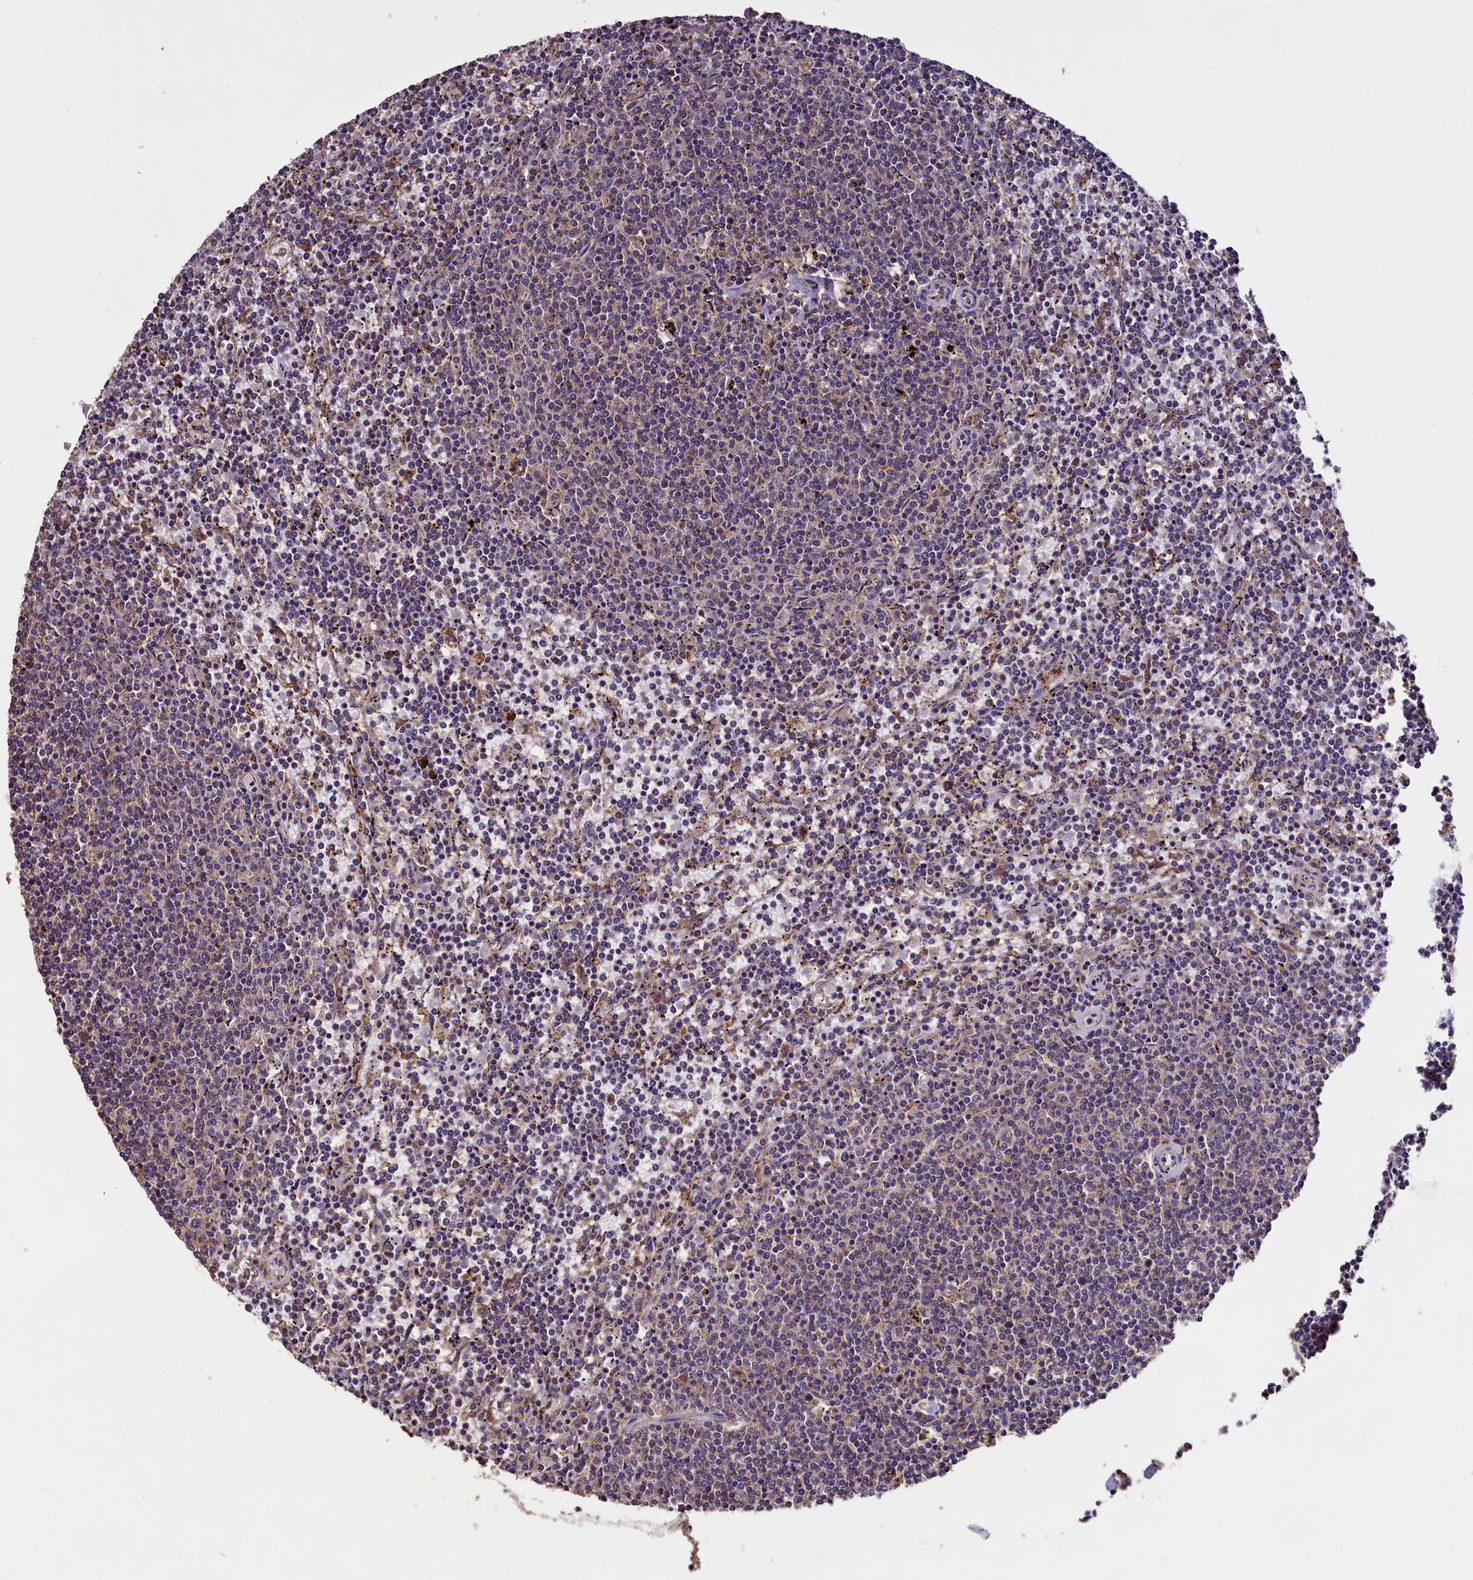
{"staining": {"intensity": "negative", "quantity": "none", "location": "none"}, "tissue": "lymphoma", "cell_type": "Tumor cells", "image_type": "cancer", "snomed": [{"axis": "morphology", "description": "Malignant lymphoma, non-Hodgkin's type, Low grade"}, {"axis": "topography", "description": "Spleen"}], "caption": "Photomicrograph shows no significant protein positivity in tumor cells of malignant lymphoma, non-Hodgkin's type (low-grade).", "gene": "ENKD1", "patient": {"sex": "female", "age": 50}}